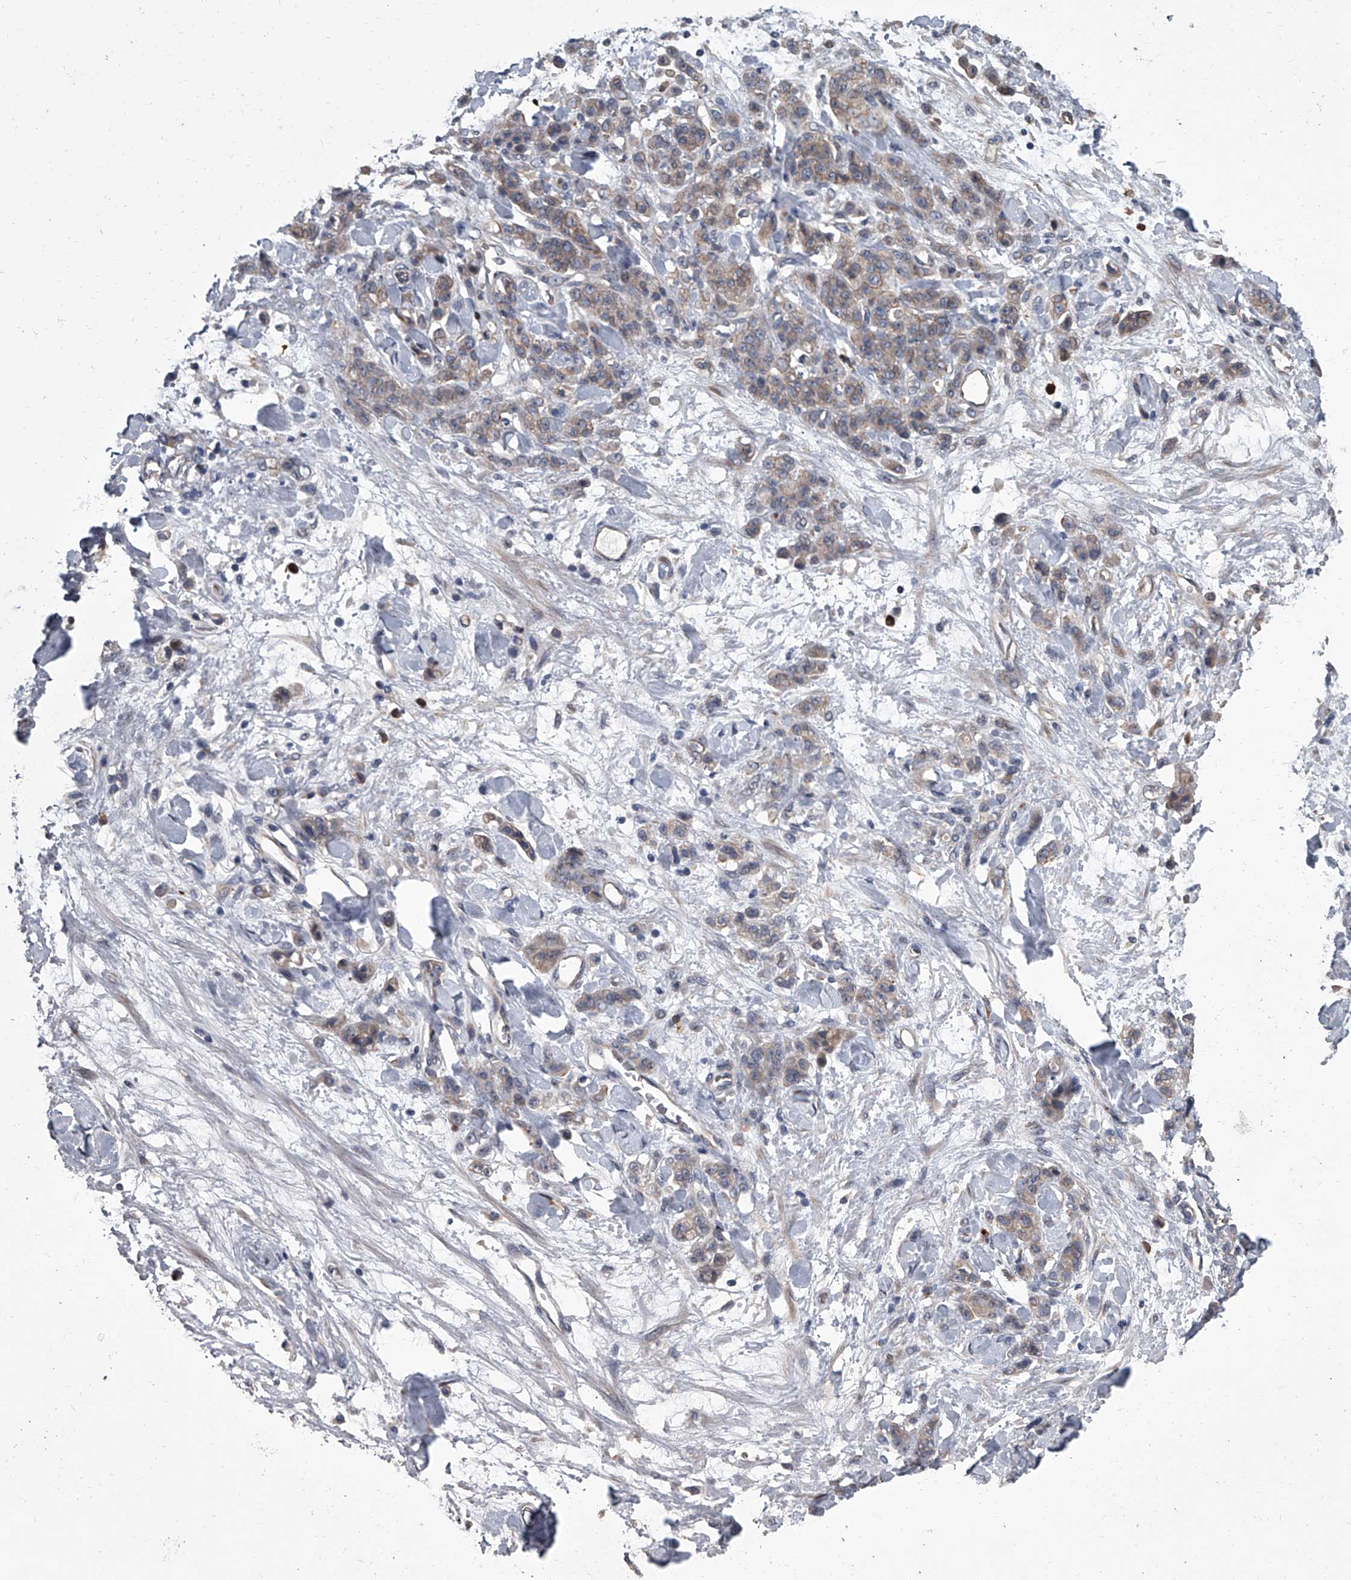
{"staining": {"intensity": "weak", "quantity": "25%-75%", "location": "cytoplasmic/membranous"}, "tissue": "stomach cancer", "cell_type": "Tumor cells", "image_type": "cancer", "snomed": [{"axis": "morphology", "description": "Normal tissue, NOS"}, {"axis": "morphology", "description": "Adenocarcinoma, NOS"}, {"axis": "topography", "description": "Stomach"}], "caption": "Protein staining displays weak cytoplasmic/membranous staining in about 25%-75% of tumor cells in stomach adenocarcinoma.", "gene": "SIRT4", "patient": {"sex": "male", "age": 82}}